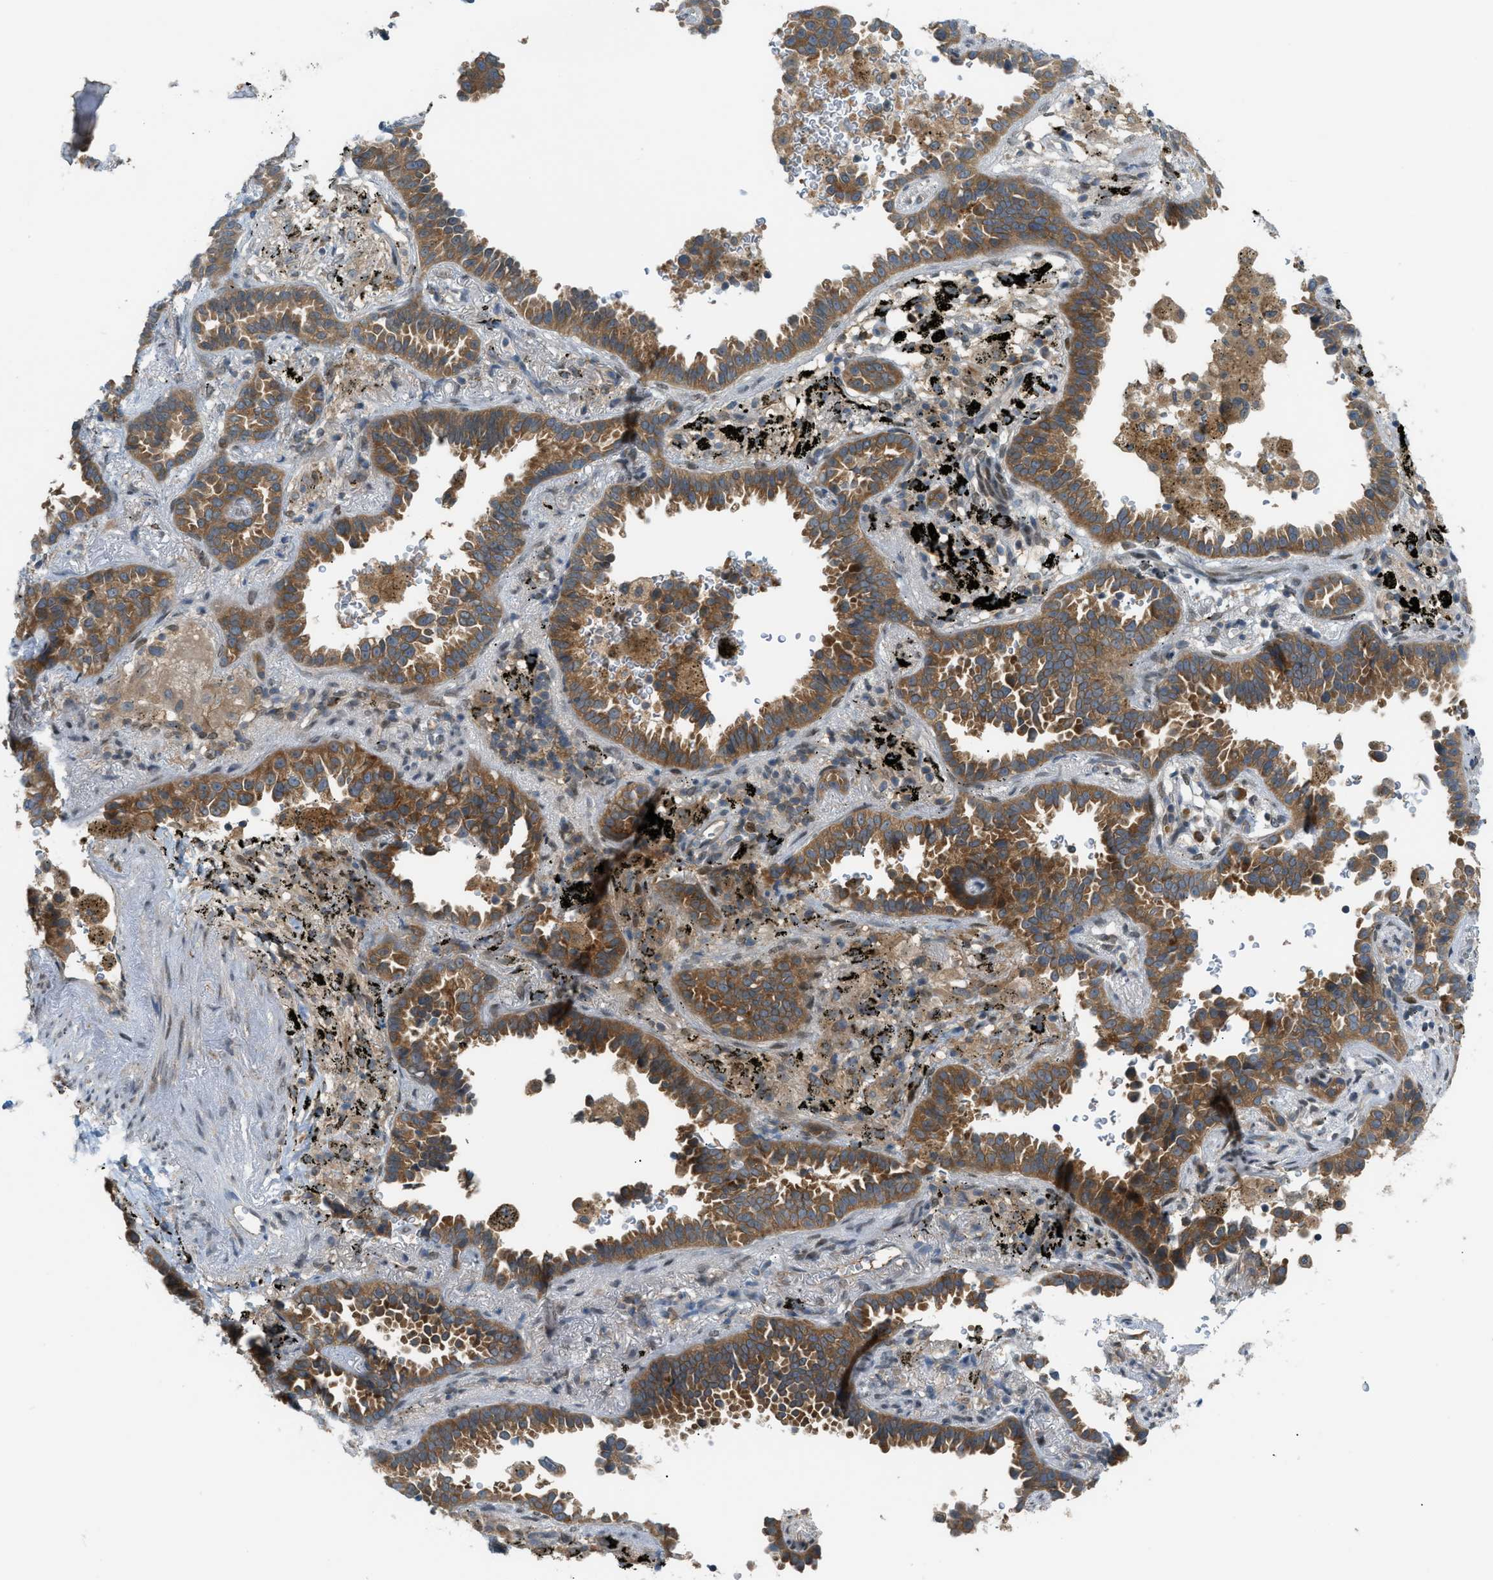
{"staining": {"intensity": "moderate", "quantity": ">75%", "location": "cytoplasmic/membranous"}, "tissue": "lung cancer", "cell_type": "Tumor cells", "image_type": "cancer", "snomed": [{"axis": "morphology", "description": "Normal tissue, NOS"}, {"axis": "morphology", "description": "Adenocarcinoma, NOS"}, {"axis": "topography", "description": "Lung"}], "caption": "About >75% of tumor cells in human lung cancer (adenocarcinoma) demonstrate moderate cytoplasmic/membranous protein positivity as visualized by brown immunohistochemical staining.", "gene": "DYRK1A", "patient": {"sex": "male", "age": 59}}